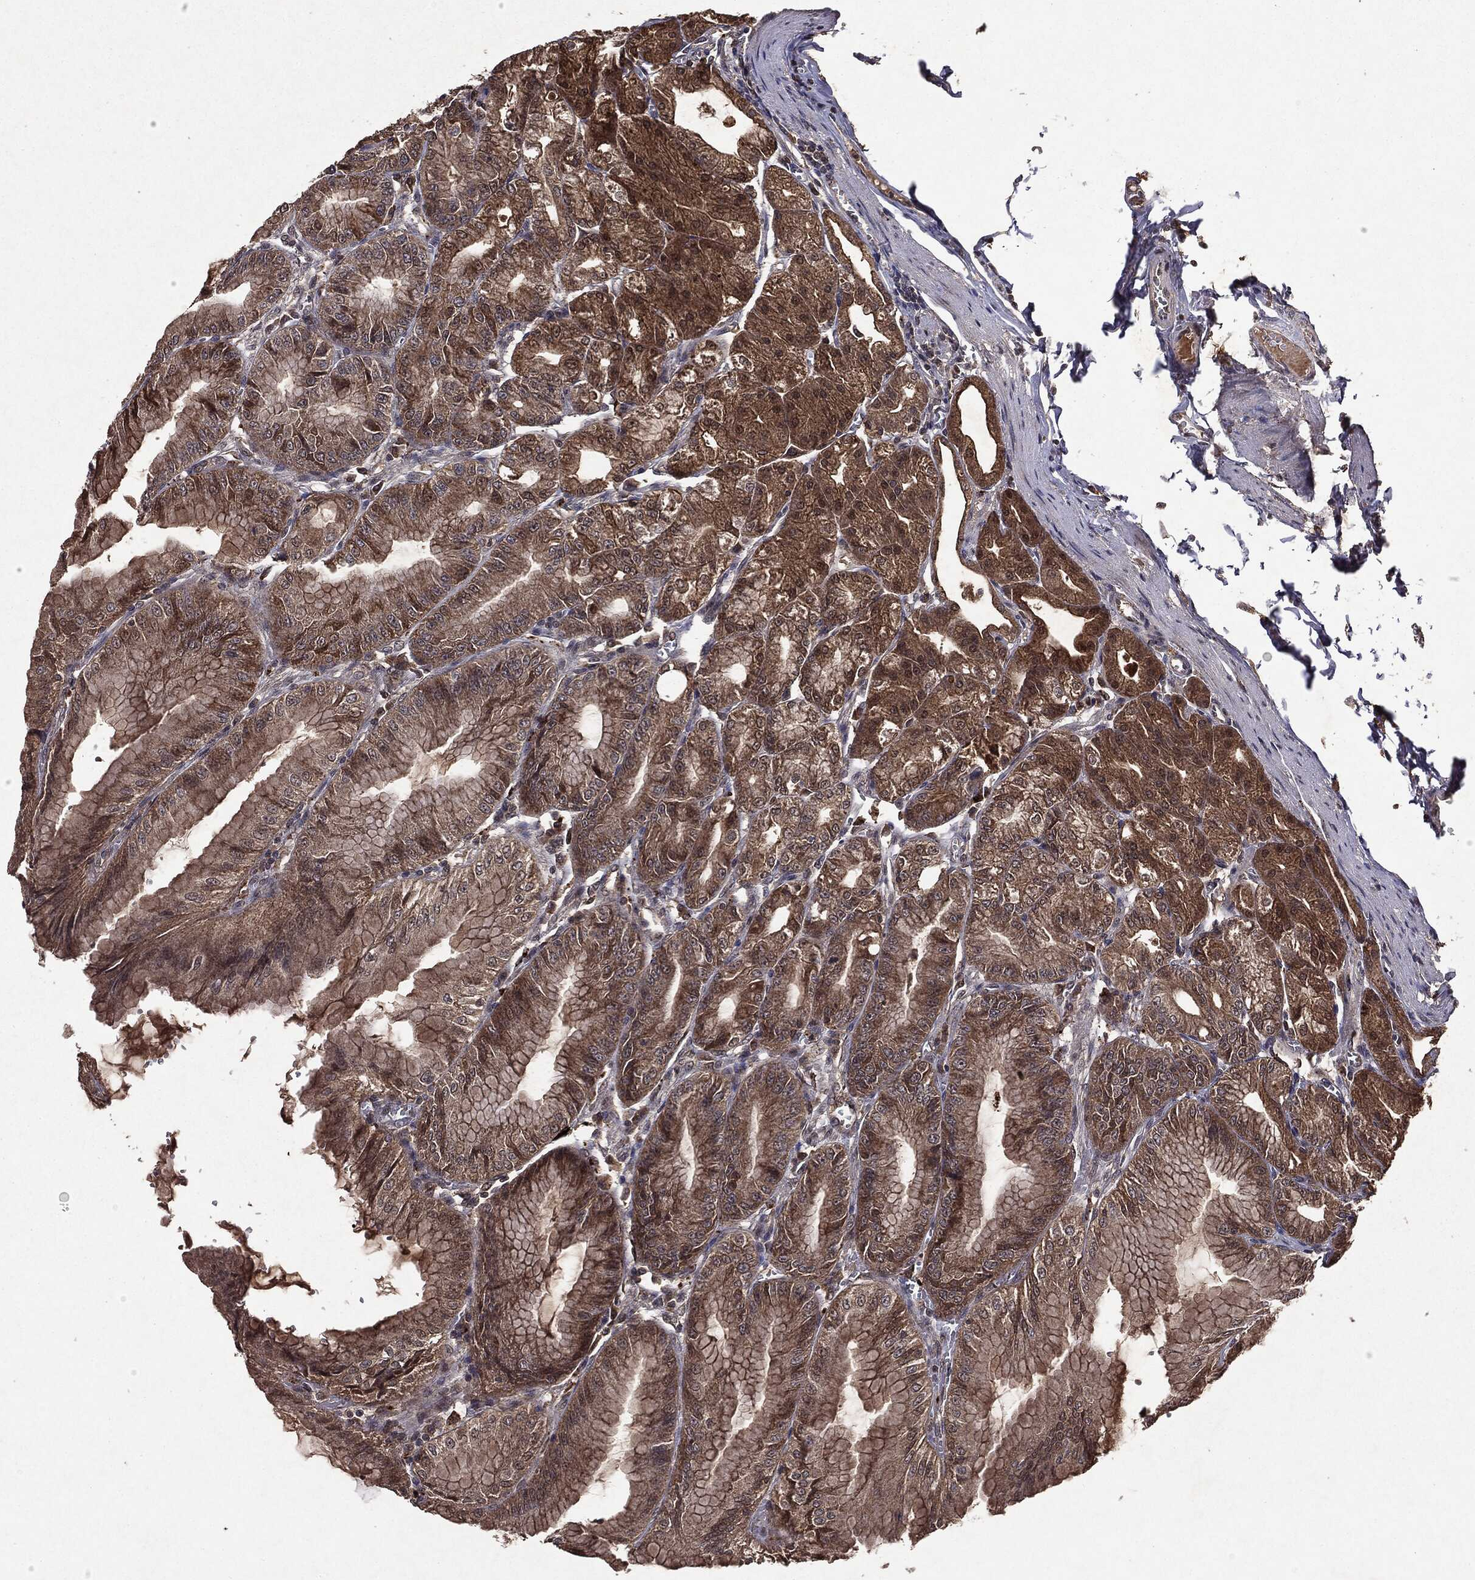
{"staining": {"intensity": "moderate", "quantity": "25%-75%", "location": "cytoplasmic/membranous,nuclear"}, "tissue": "stomach", "cell_type": "Glandular cells", "image_type": "normal", "snomed": [{"axis": "morphology", "description": "Normal tissue, NOS"}, {"axis": "topography", "description": "Stomach"}], "caption": "Brown immunohistochemical staining in unremarkable stomach exhibits moderate cytoplasmic/membranous,nuclear positivity in approximately 25%-75% of glandular cells.", "gene": "MTOR", "patient": {"sex": "male", "age": 71}}